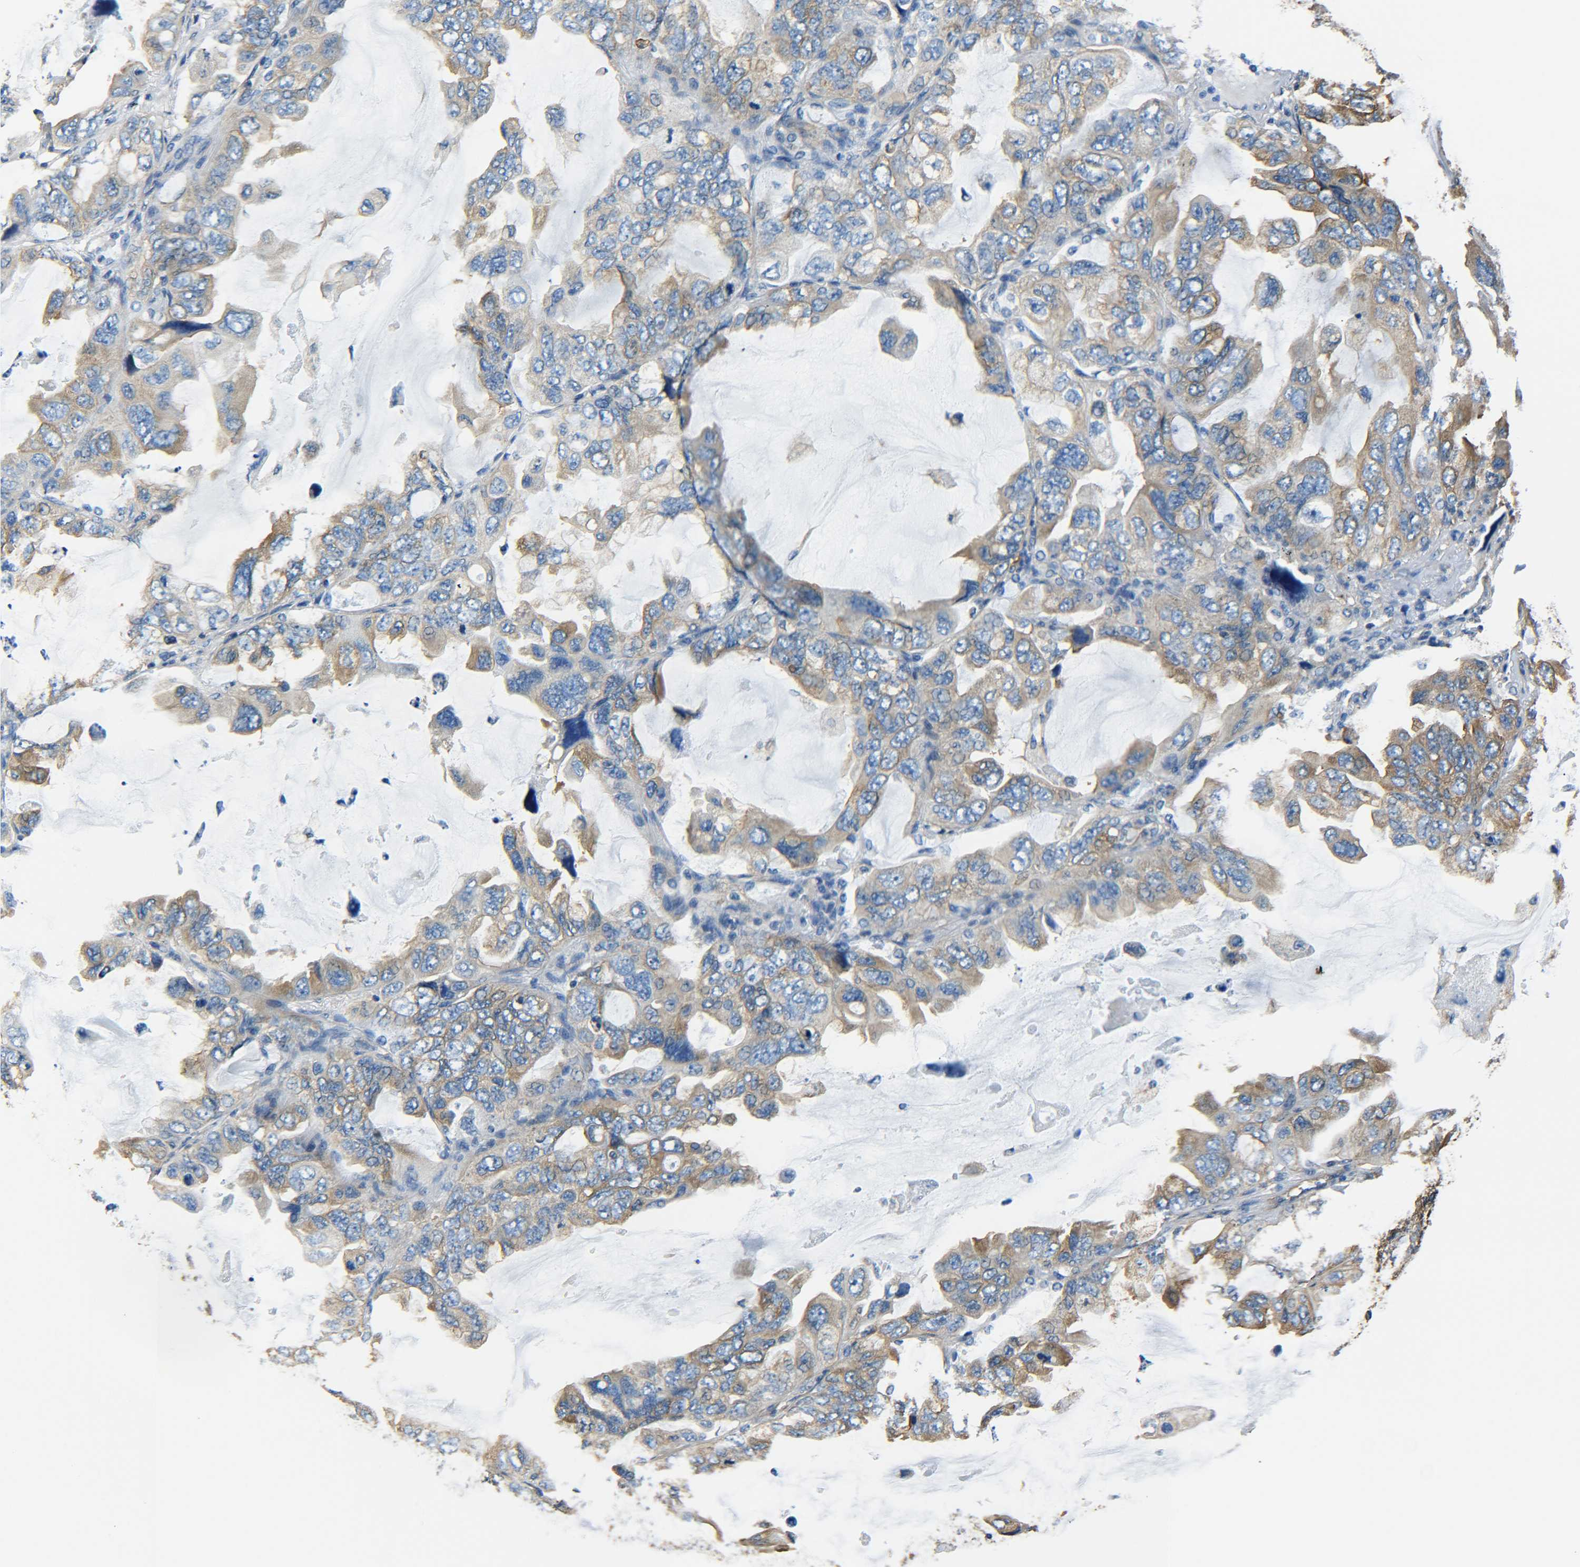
{"staining": {"intensity": "weak", "quantity": ">75%", "location": "cytoplasmic/membranous"}, "tissue": "lung cancer", "cell_type": "Tumor cells", "image_type": "cancer", "snomed": [{"axis": "morphology", "description": "Squamous cell carcinoma, NOS"}, {"axis": "topography", "description": "Lung"}], "caption": "An image of human lung squamous cell carcinoma stained for a protein exhibits weak cytoplasmic/membranous brown staining in tumor cells.", "gene": "TUBB", "patient": {"sex": "female", "age": 73}}